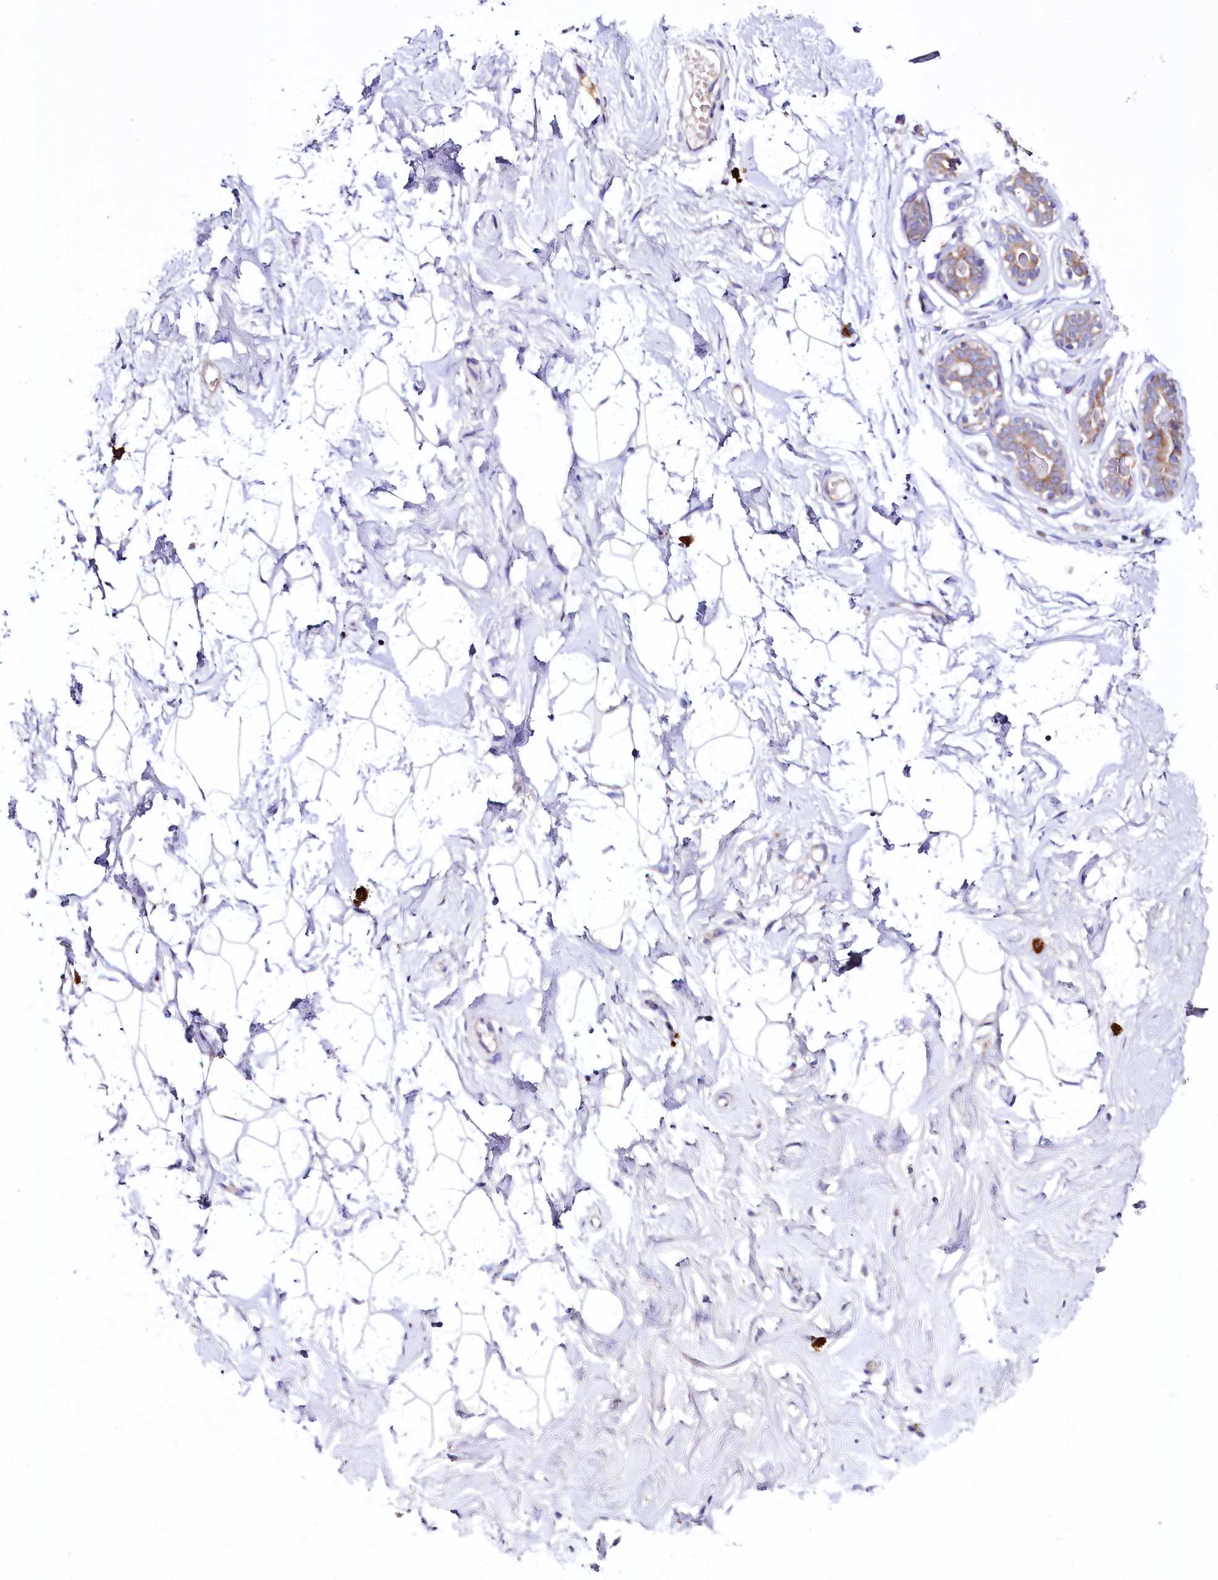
{"staining": {"intensity": "negative", "quantity": "none", "location": "none"}, "tissue": "breast", "cell_type": "Adipocytes", "image_type": "normal", "snomed": [{"axis": "morphology", "description": "Normal tissue, NOS"}, {"axis": "morphology", "description": "Adenoma, NOS"}, {"axis": "topography", "description": "Breast"}], "caption": "A histopathology image of human breast is negative for staining in adipocytes. (Brightfield microscopy of DAB IHC at high magnification).", "gene": "ZNF45", "patient": {"sex": "female", "age": 23}}